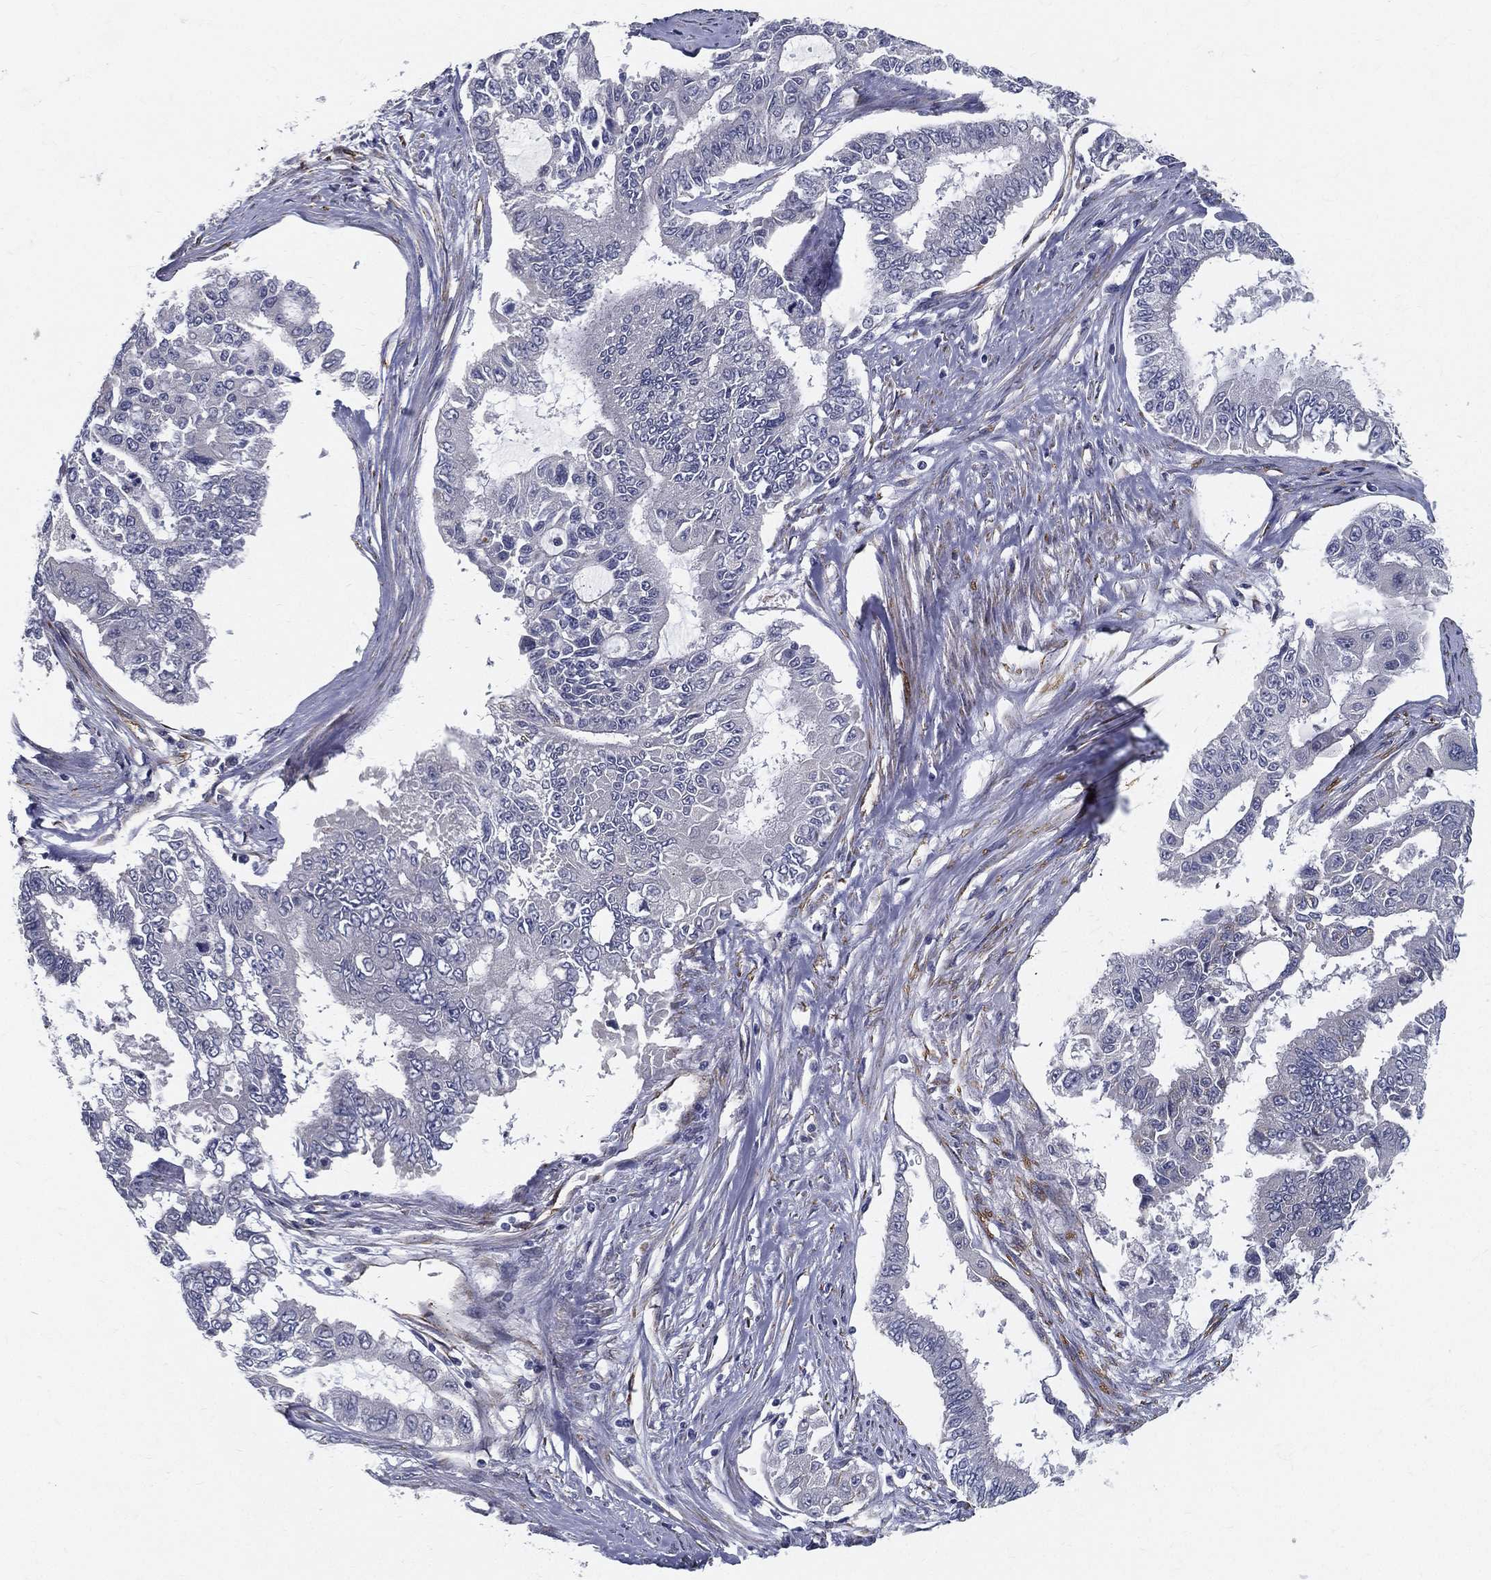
{"staining": {"intensity": "negative", "quantity": "none", "location": "none"}, "tissue": "endometrial cancer", "cell_type": "Tumor cells", "image_type": "cancer", "snomed": [{"axis": "morphology", "description": "Adenocarcinoma, NOS"}, {"axis": "topography", "description": "Uterus"}], "caption": "IHC image of adenocarcinoma (endometrial) stained for a protein (brown), which exhibits no staining in tumor cells.", "gene": "LRRC56", "patient": {"sex": "female", "age": 59}}